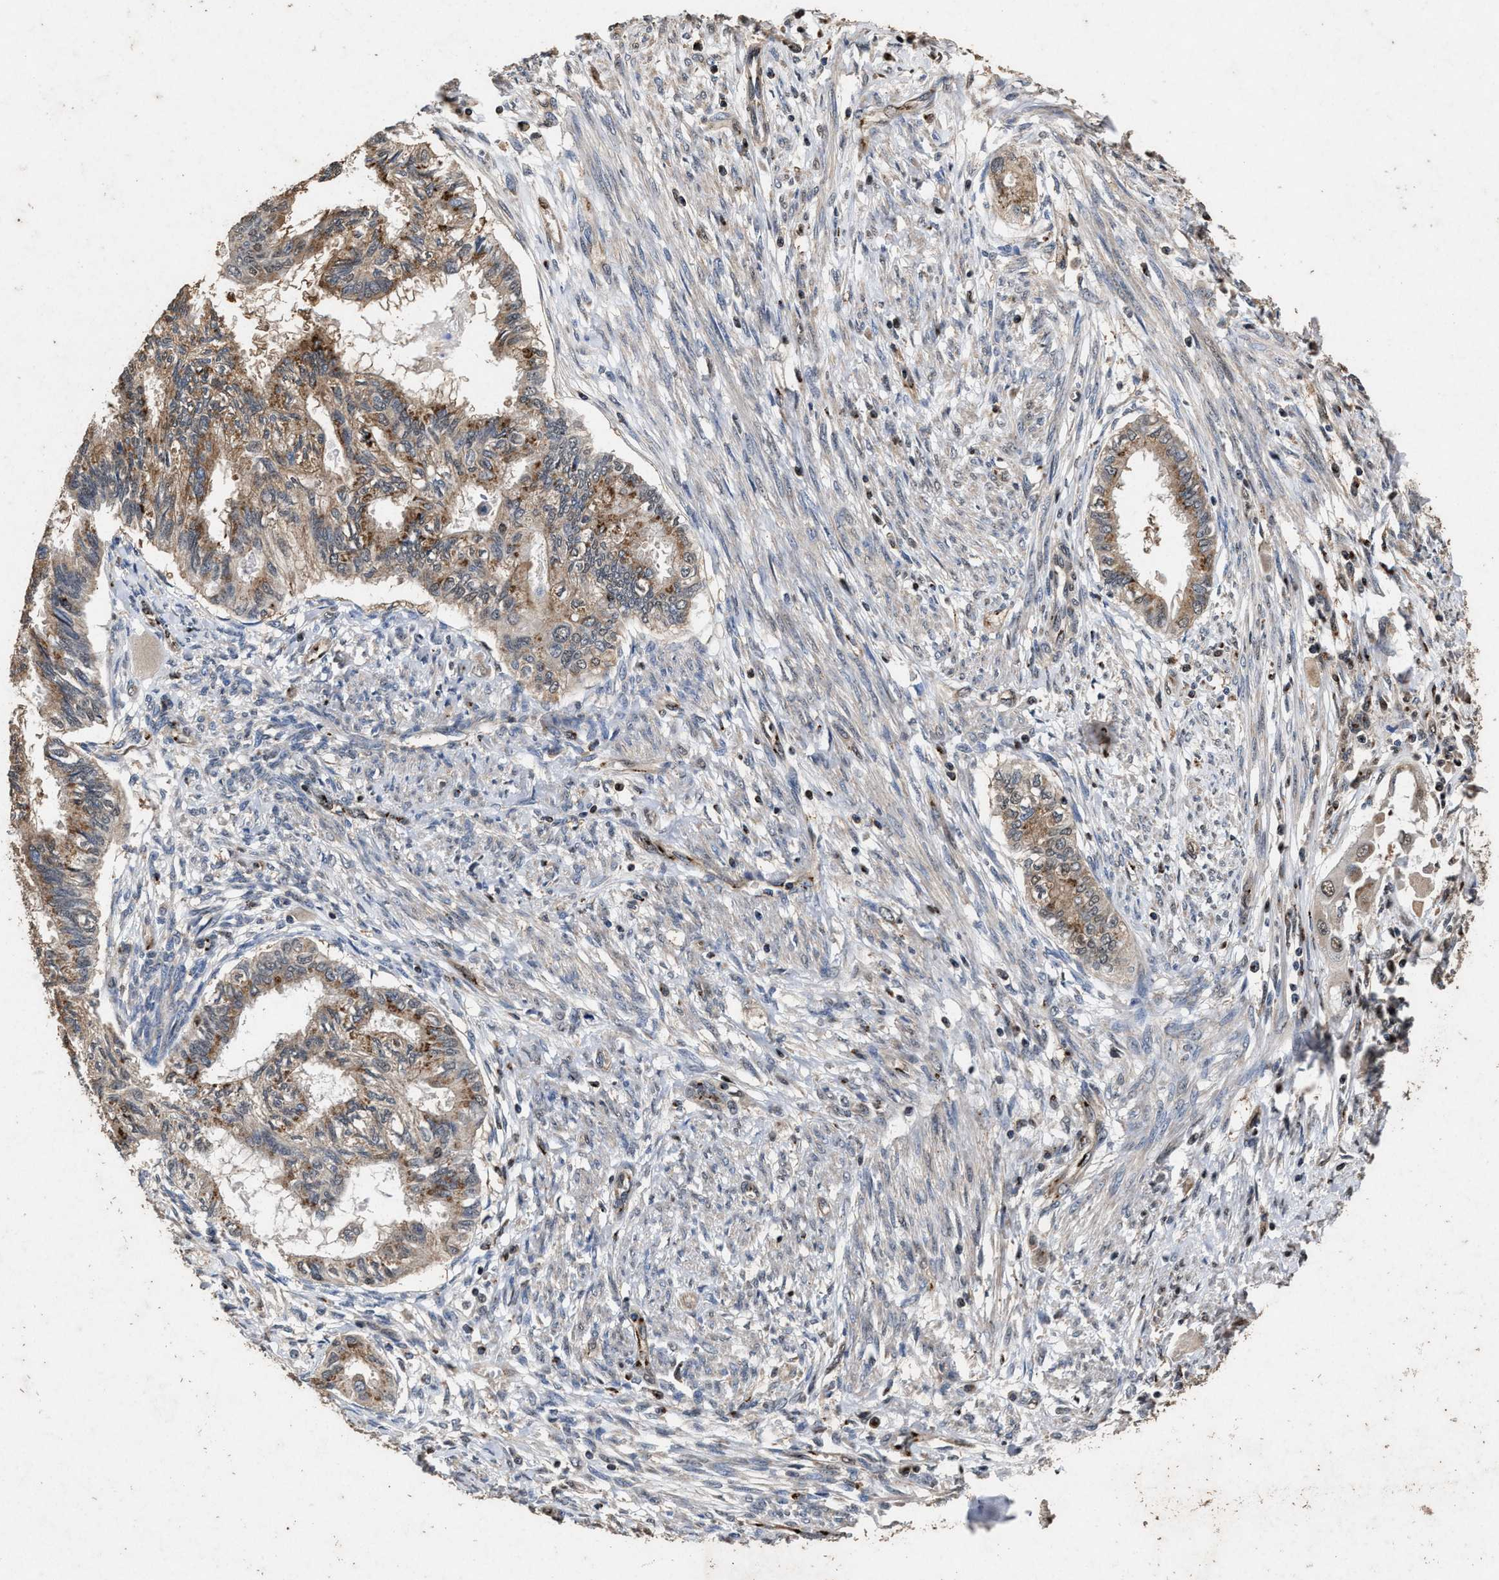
{"staining": {"intensity": "moderate", "quantity": ">75%", "location": "cytoplasmic/membranous"}, "tissue": "cervical cancer", "cell_type": "Tumor cells", "image_type": "cancer", "snomed": [{"axis": "morphology", "description": "Normal tissue, NOS"}, {"axis": "morphology", "description": "Adenocarcinoma, NOS"}, {"axis": "topography", "description": "Cervix"}, {"axis": "topography", "description": "Endometrium"}], "caption": "Tumor cells show medium levels of moderate cytoplasmic/membranous expression in approximately >75% of cells in human cervical cancer (adenocarcinoma).", "gene": "TPST2", "patient": {"sex": "female", "age": 86}}